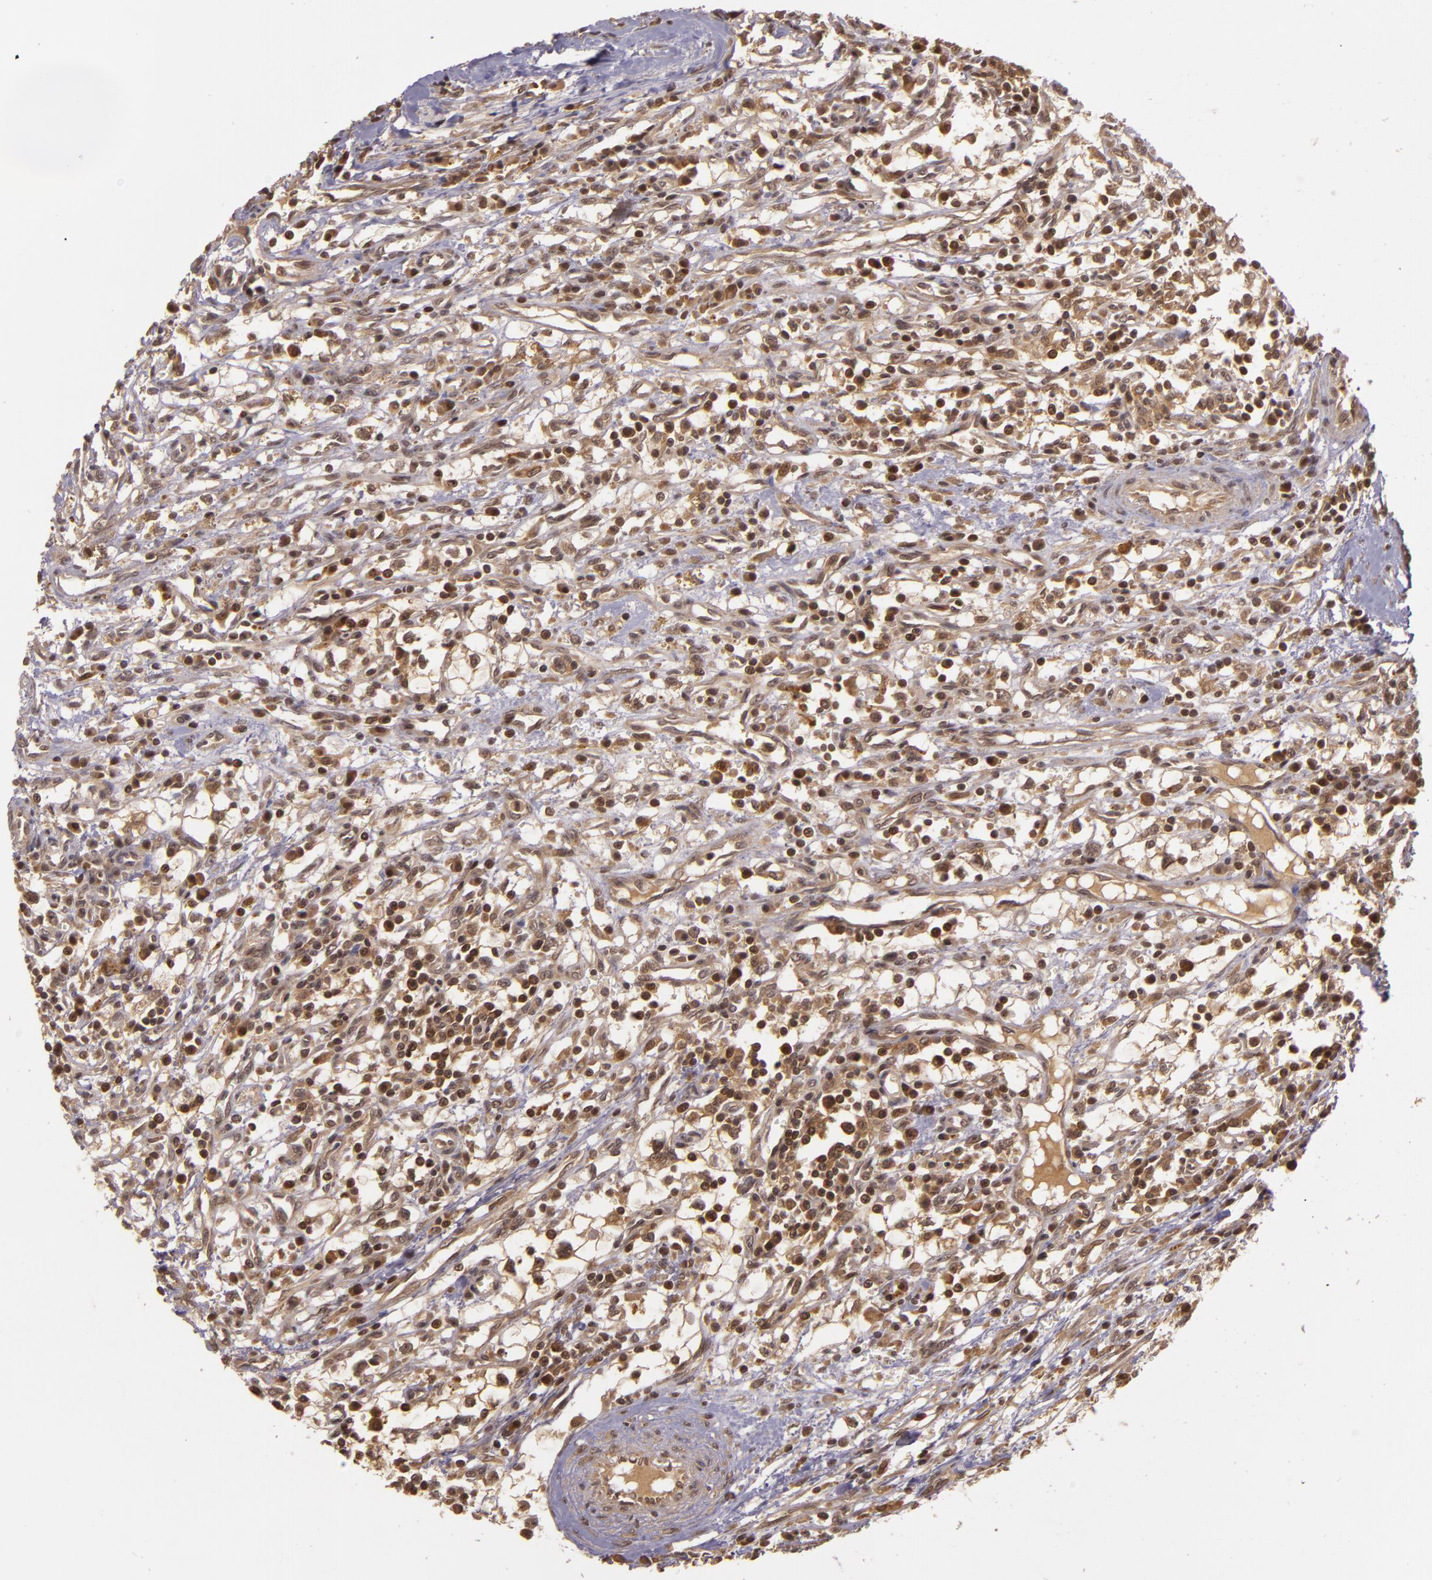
{"staining": {"intensity": "weak", "quantity": "25%-75%", "location": "nuclear"}, "tissue": "renal cancer", "cell_type": "Tumor cells", "image_type": "cancer", "snomed": [{"axis": "morphology", "description": "Adenocarcinoma, NOS"}, {"axis": "topography", "description": "Kidney"}], "caption": "Renal cancer (adenocarcinoma) was stained to show a protein in brown. There is low levels of weak nuclear positivity in about 25%-75% of tumor cells.", "gene": "TXNRD2", "patient": {"sex": "male", "age": 82}}